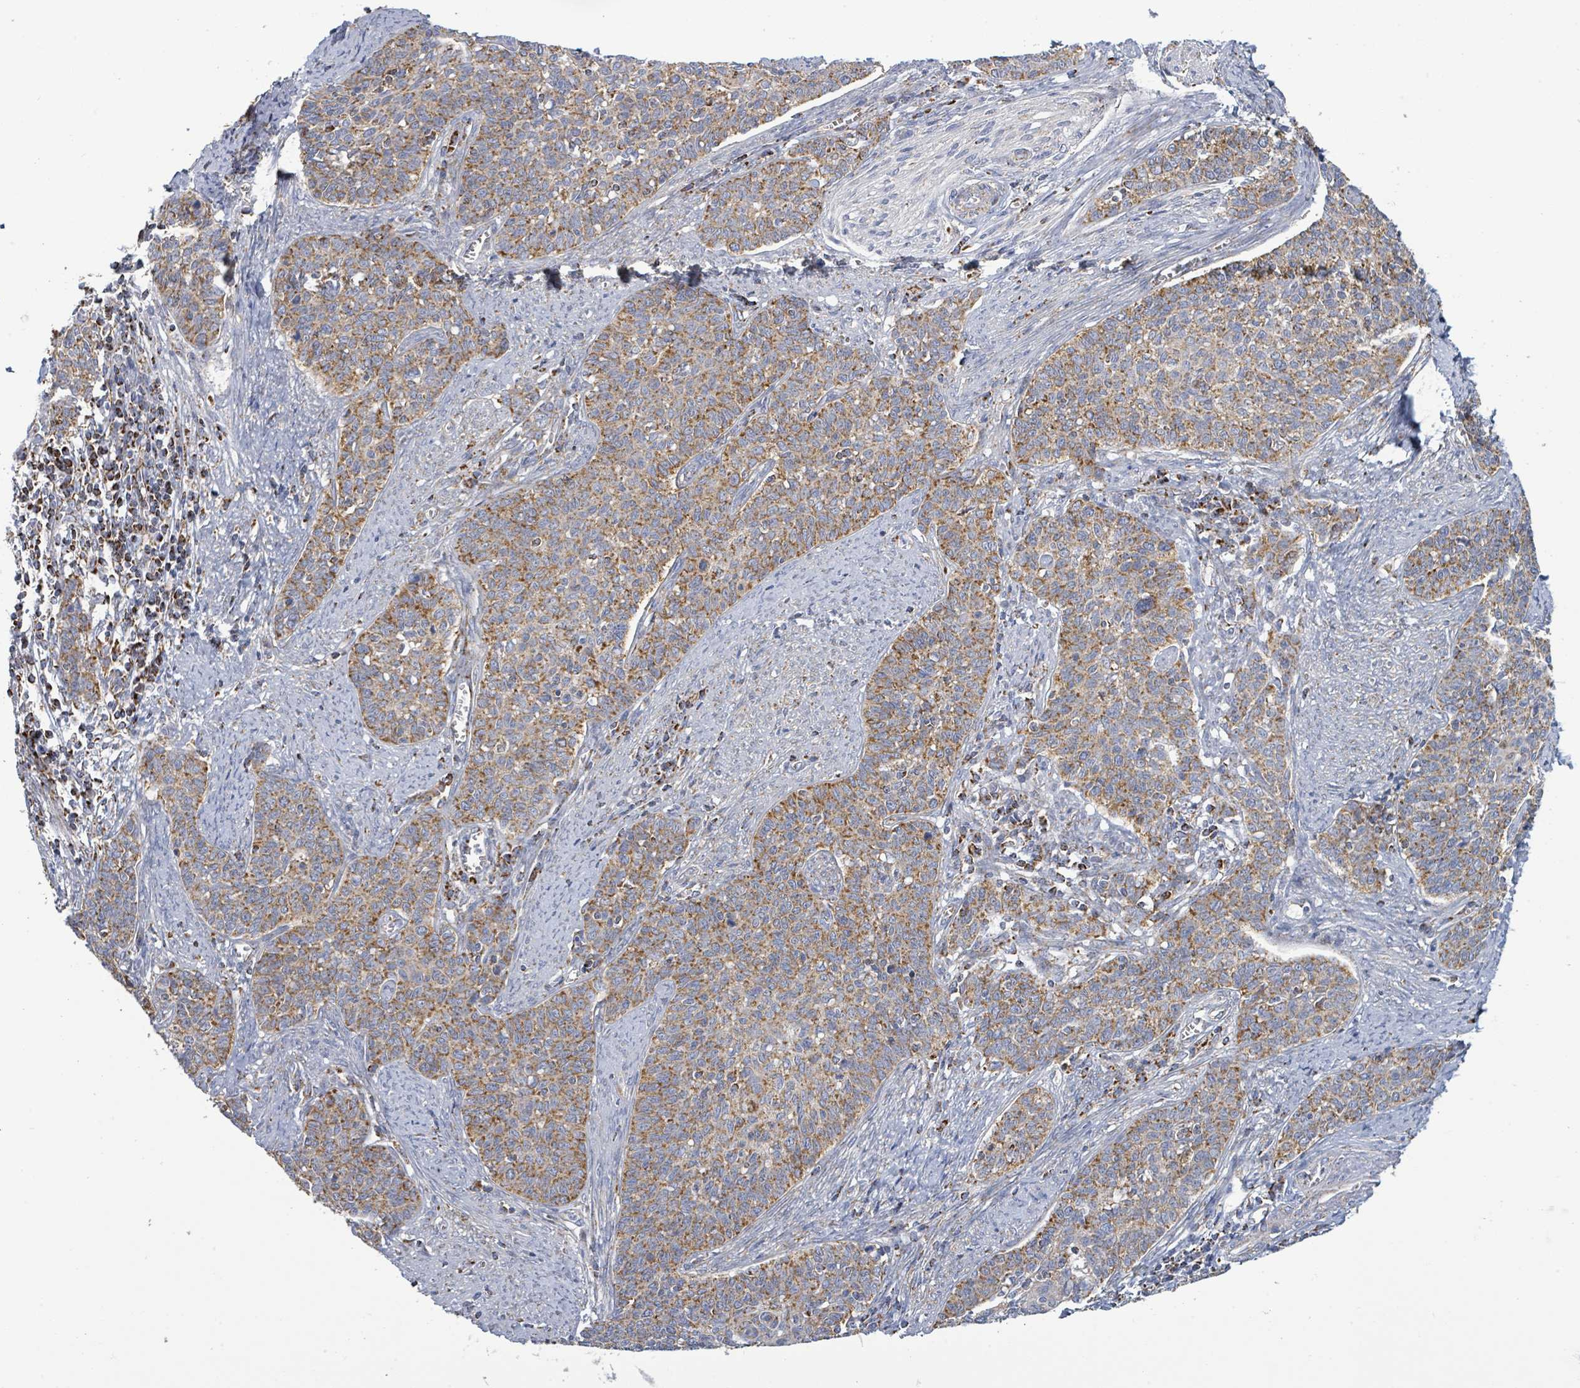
{"staining": {"intensity": "moderate", "quantity": ">75%", "location": "cytoplasmic/membranous"}, "tissue": "cervical cancer", "cell_type": "Tumor cells", "image_type": "cancer", "snomed": [{"axis": "morphology", "description": "Squamous cell carcinoma, NOS"}, {"axis": "topography", "description": "Cervix"}], "caption": "A high-resolution micrograph shows IHC staining of cervical cancer, which shows moderate cytoplasmic/membranous staining in approximately >75% of tumor cells.", "gene": "SUCLG2", "patient": {"sex": "female", "age": 39}}